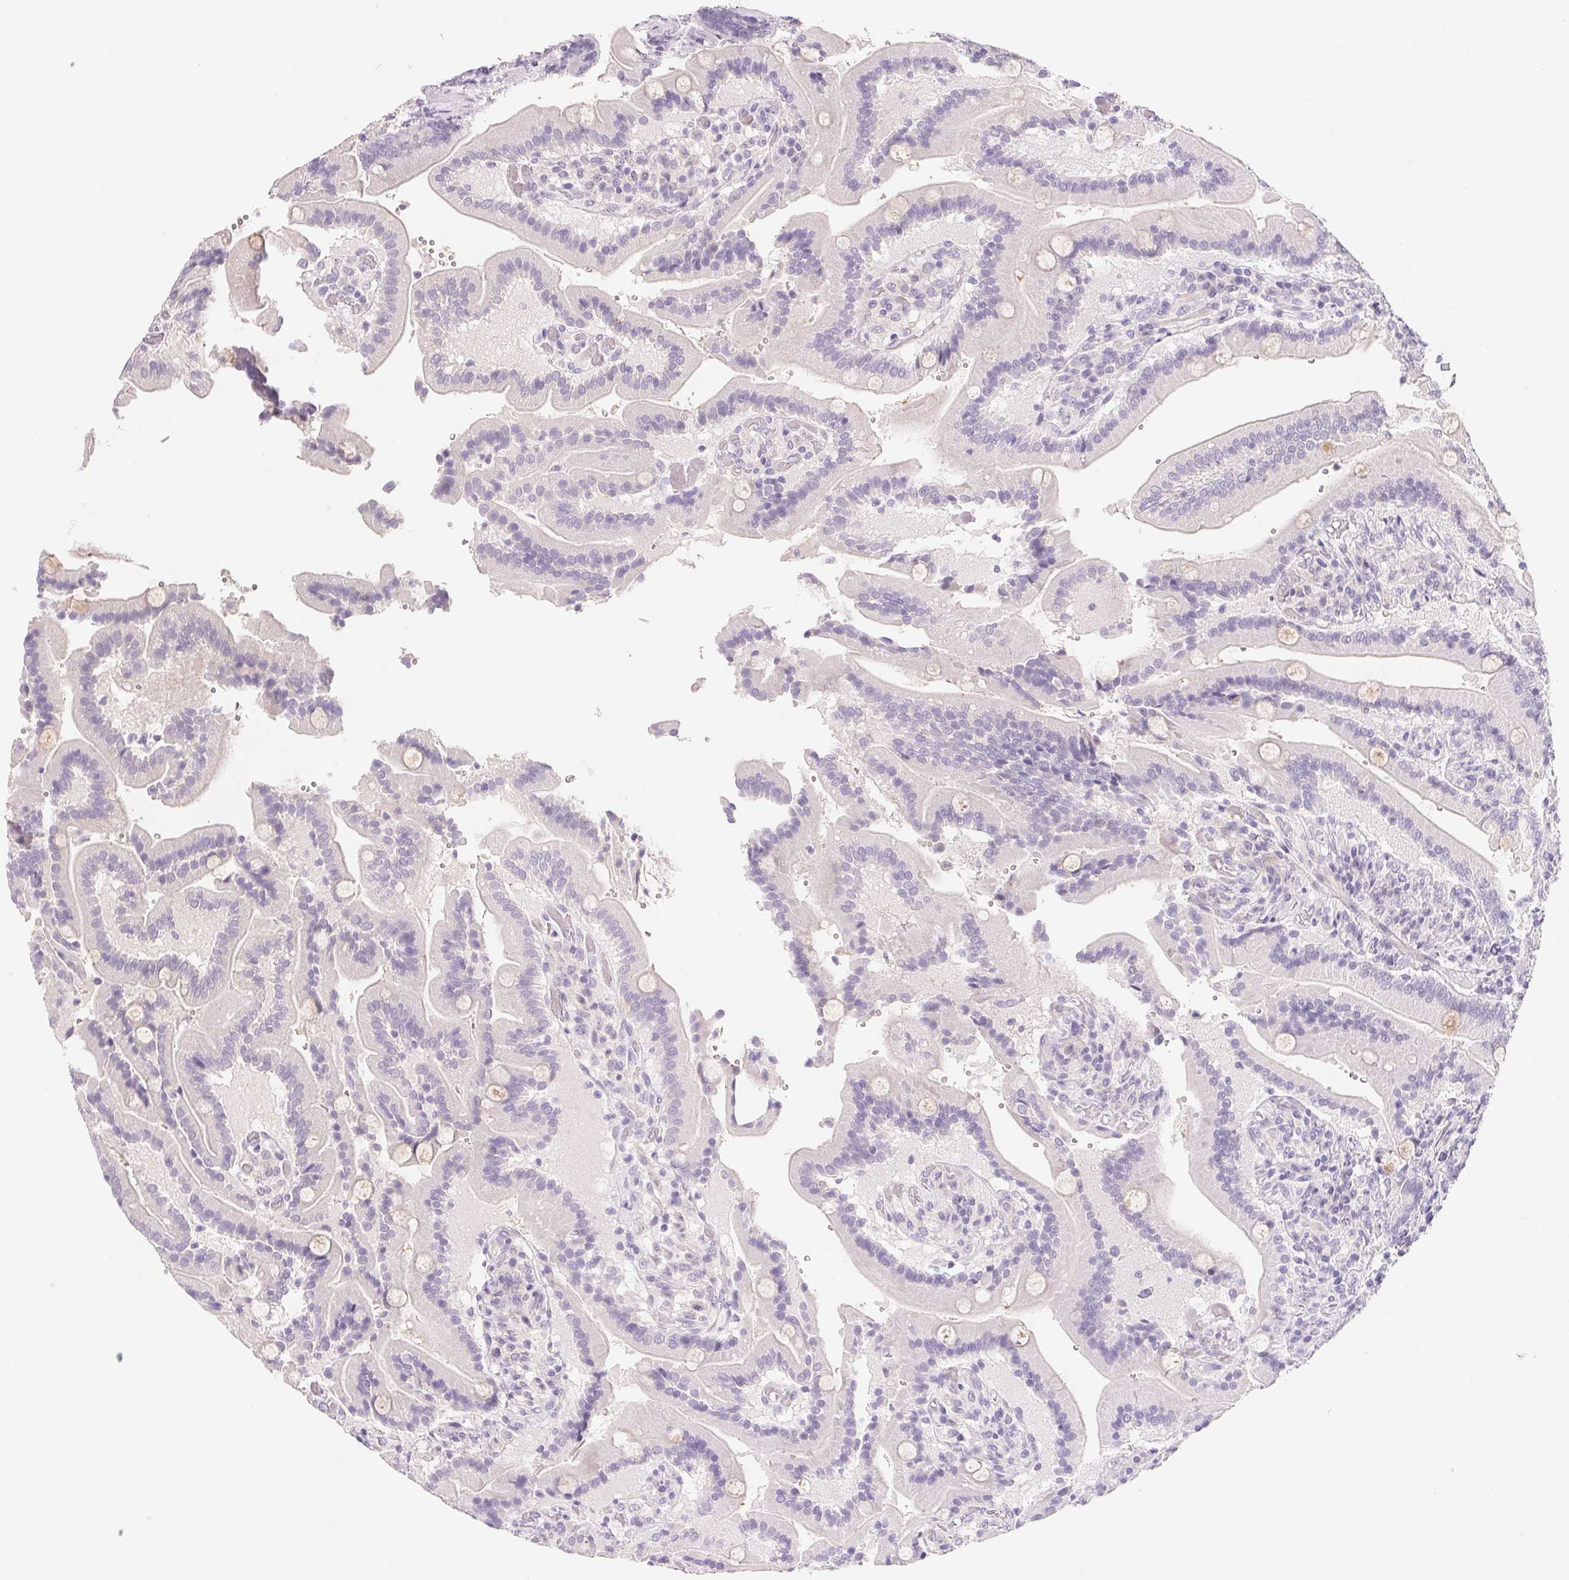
{"staining": {"intensity": "negative", "quantity": "none", "location": "none"}, "tissue": "duodenum", "cell_type": "Glandular cells", "image_type": "normal", "snomed": [{"axis": "morphology", "description": "Normal tissue, NOS"}, {"axis": "topography", "description": "Duodenum"}], "caption": "Benign duodenum was stained to show a protein in brown. There is no significant expression in glandular cells. (DAB IHC with hematoxylin counter stain).", "gene": "MCOLN3", "patient": {"sex": "female", "age": 62}}